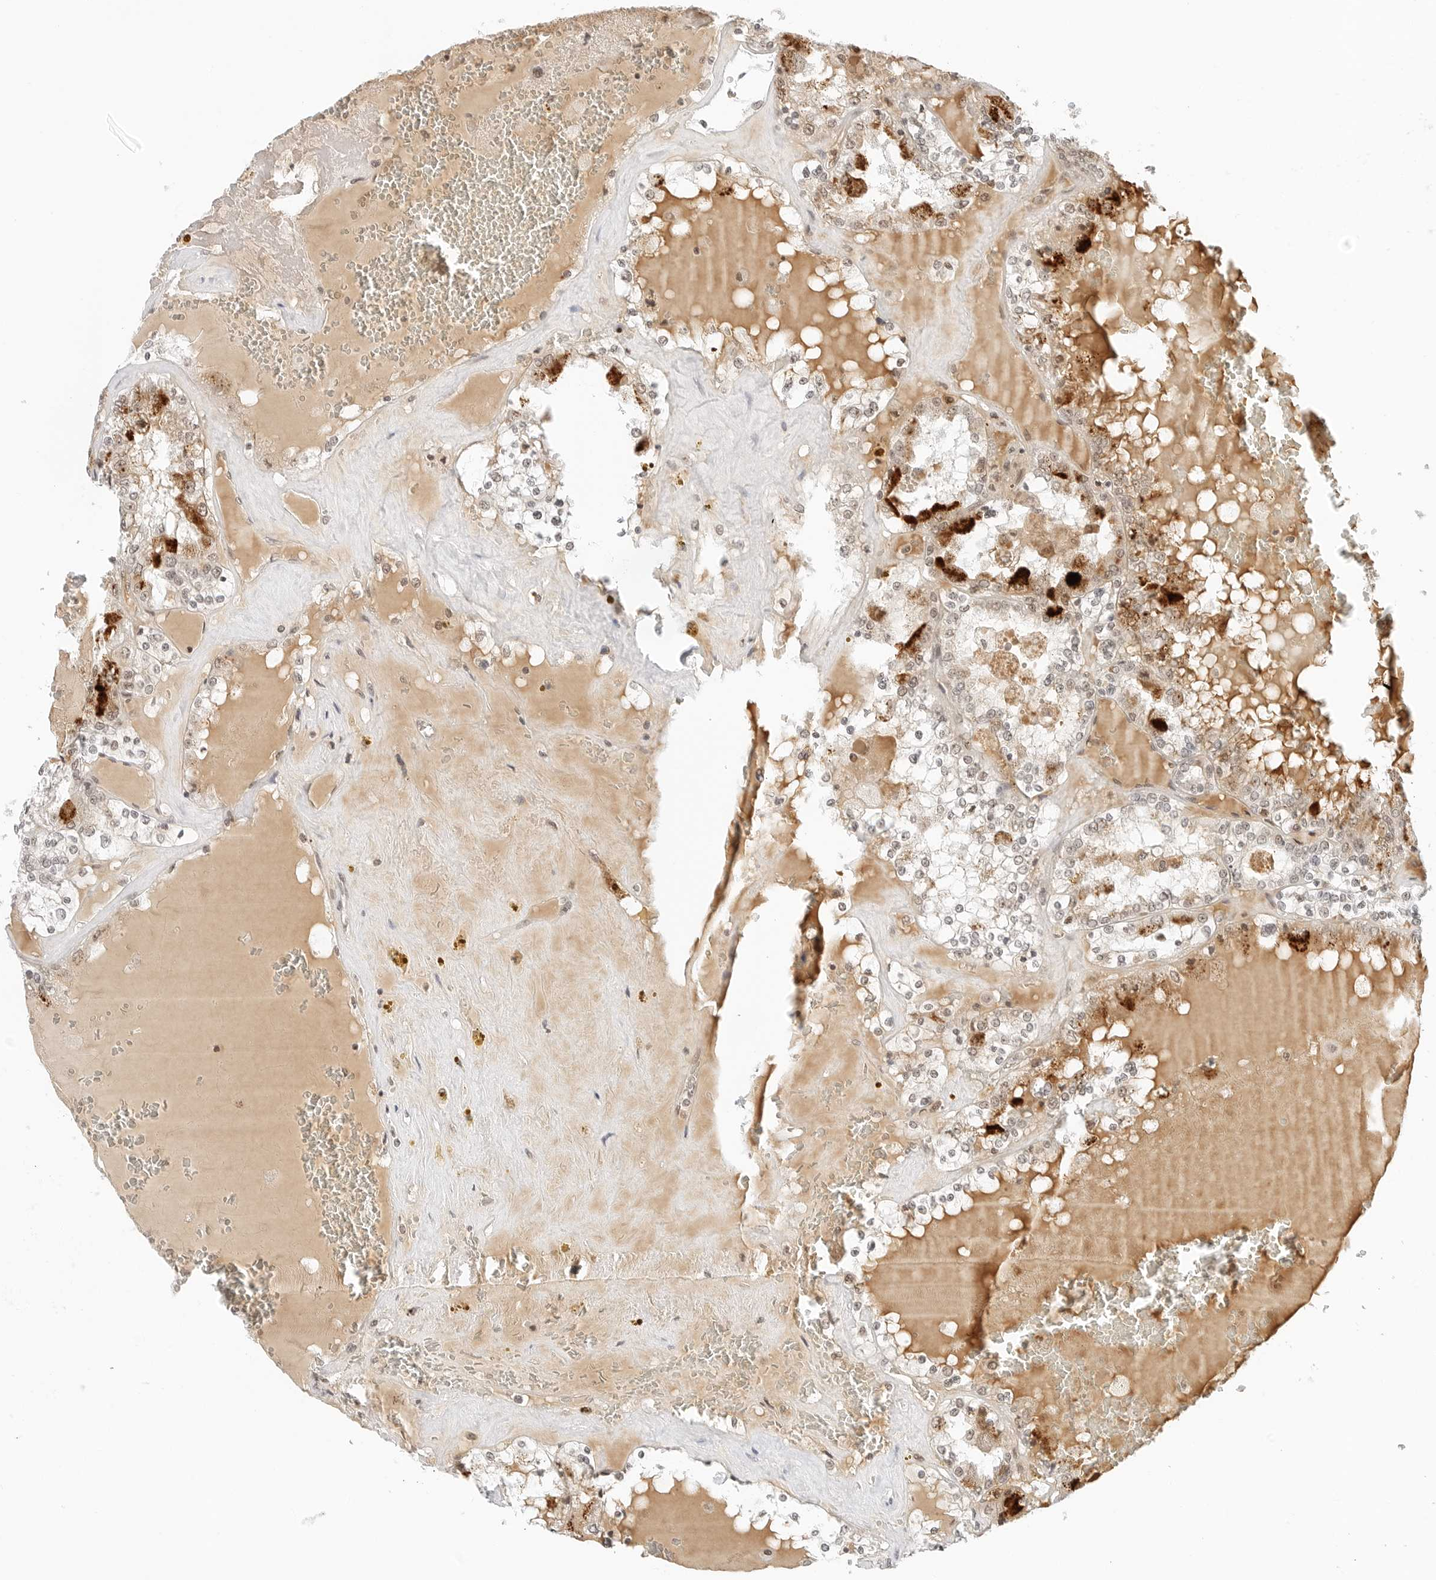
{"staining": {"intensity": "weak", "quantity": "25%-75%", "location": "cytoplasmic/membranous,nuclear"}, "tissue": "renal cancer", "cell_type": "Tumor cells", "image_type": "cancer", "snomed": [{"axis": "morphology", "description": "Adenocarcinoma, NOS"}, {"axis": "topography", "description": "Kidney"}], "caption": "Adenocarcinoma (renal) tissue demonstrates weak cytoplasmic/membranous and nuclear staining in approximately 25%-75% of tumor cells", "gene": "NEO1", "patient": {"sex": "female", "age": 56}}